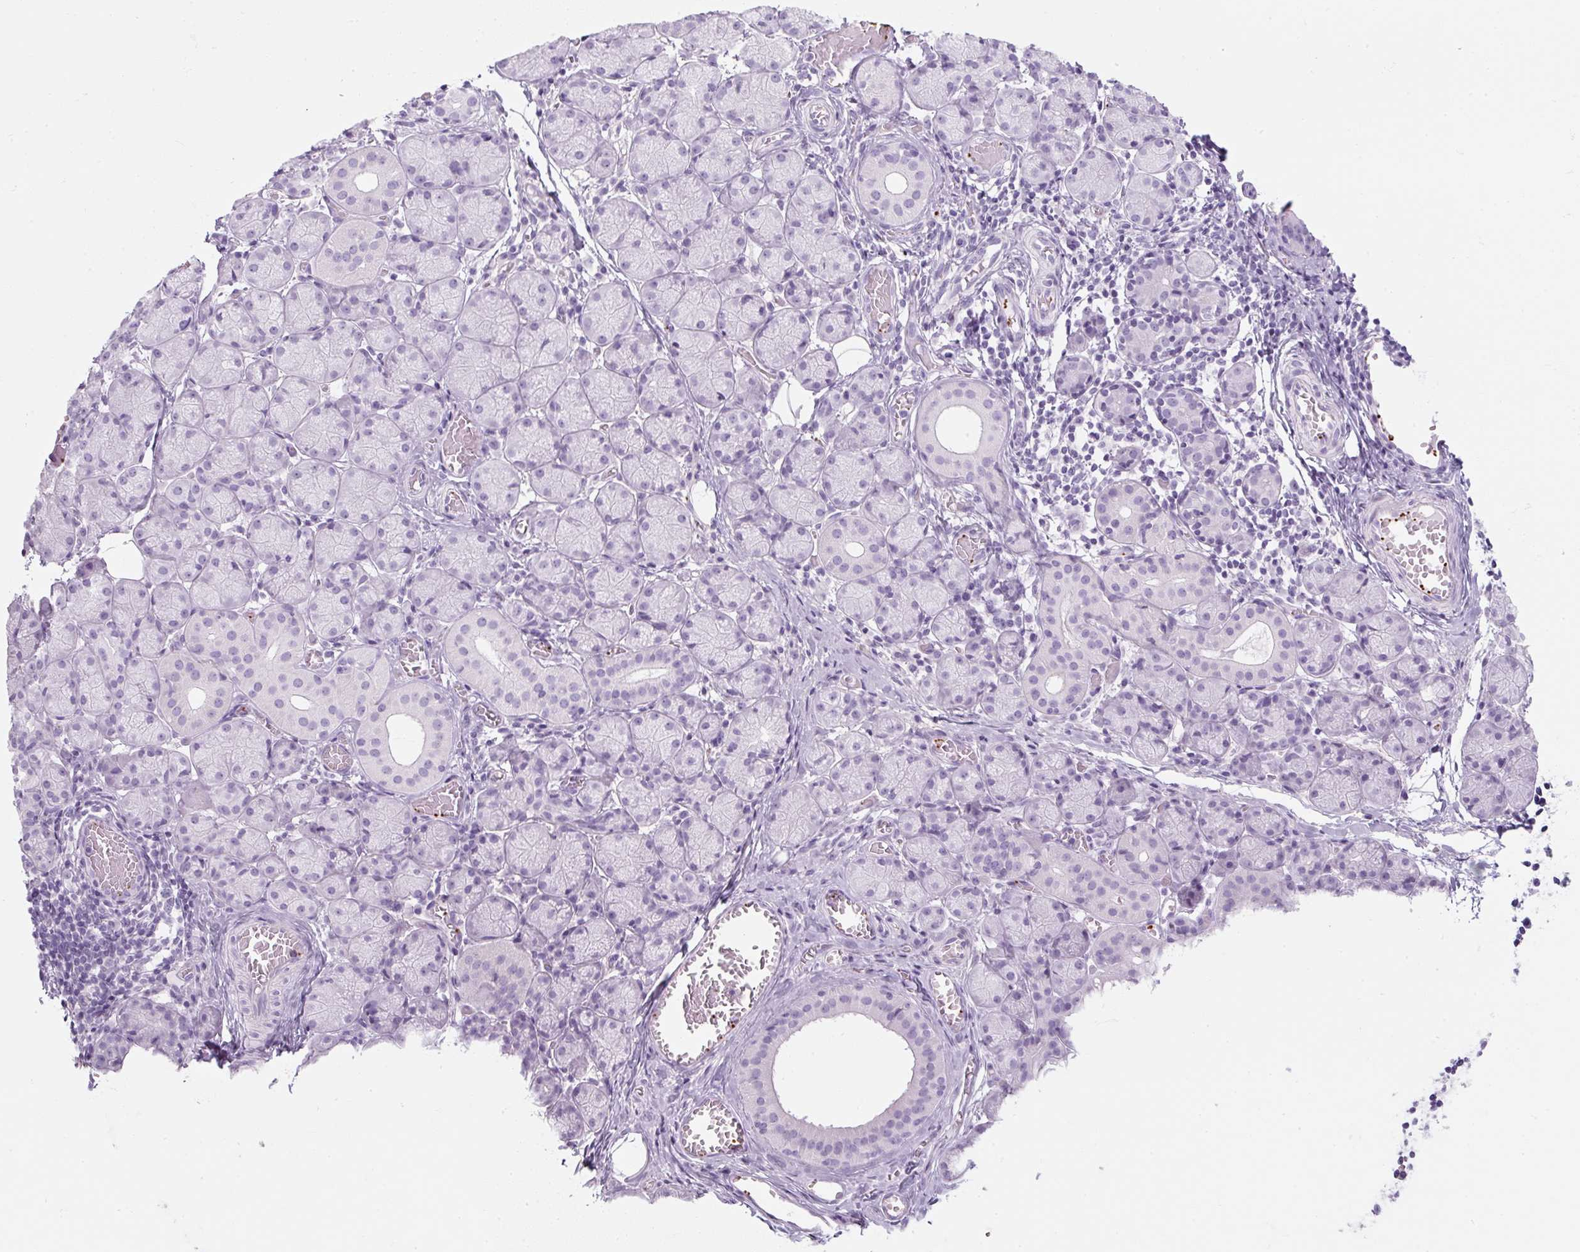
{"staining": {"intensity": "negative", "quantity": "none", "location": "none"}, "tissue": "salivary gland", "cell_type": "Glandular cells", "image_type": "normal", "snomed": [{"axis": "morphology", "description": "Normal tissue, NOS"}, {"axis": "topography", "description": "Salivary gland"}], "caption": "Immunohistochemistry of unremarkable salivary gland displays no expression in glandular cells.", "gene": "ENSG00000288796", "patient": {"sex": "female", "age": 24}}